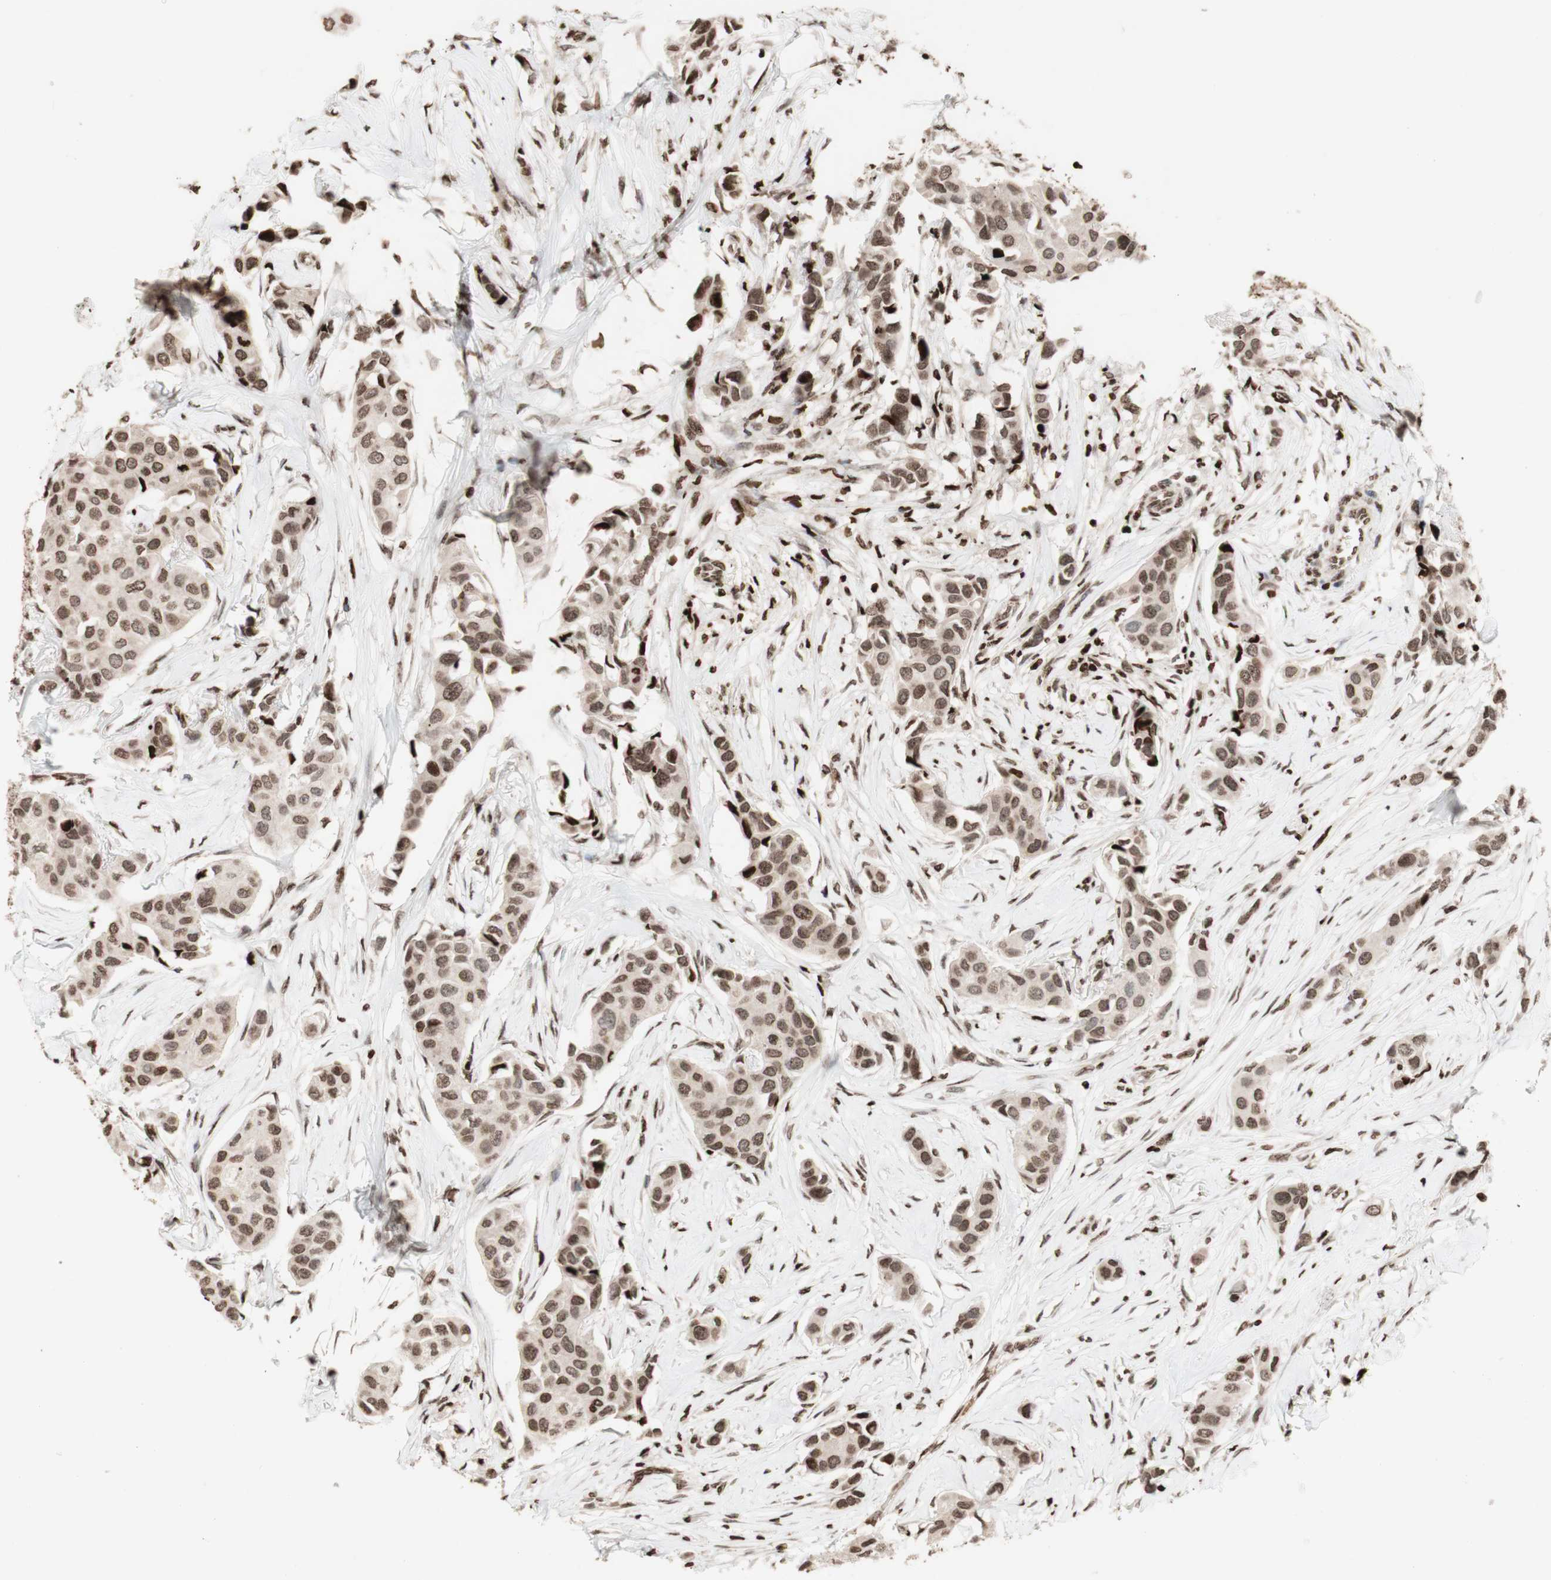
{"staining": {"intensity": "strong", "quantity": ">75%", "location": "nuclear"}, "tissue": "breast cancer", "cell_type": "Tumor cells", "image_type": "cancer", "snomed": [{"axis": "morphology", "description": "Duct carcinoma"}, {"axis": "topography", "description": "Breast"}], "caption": "Protein expression analysis of breast cancer (invasive ductal carcinoma) shows strong nuclear expression in about >75% of tumor cells.", "gene": "NCAPD2", "patient": {"sex": "female", "age": 80}}